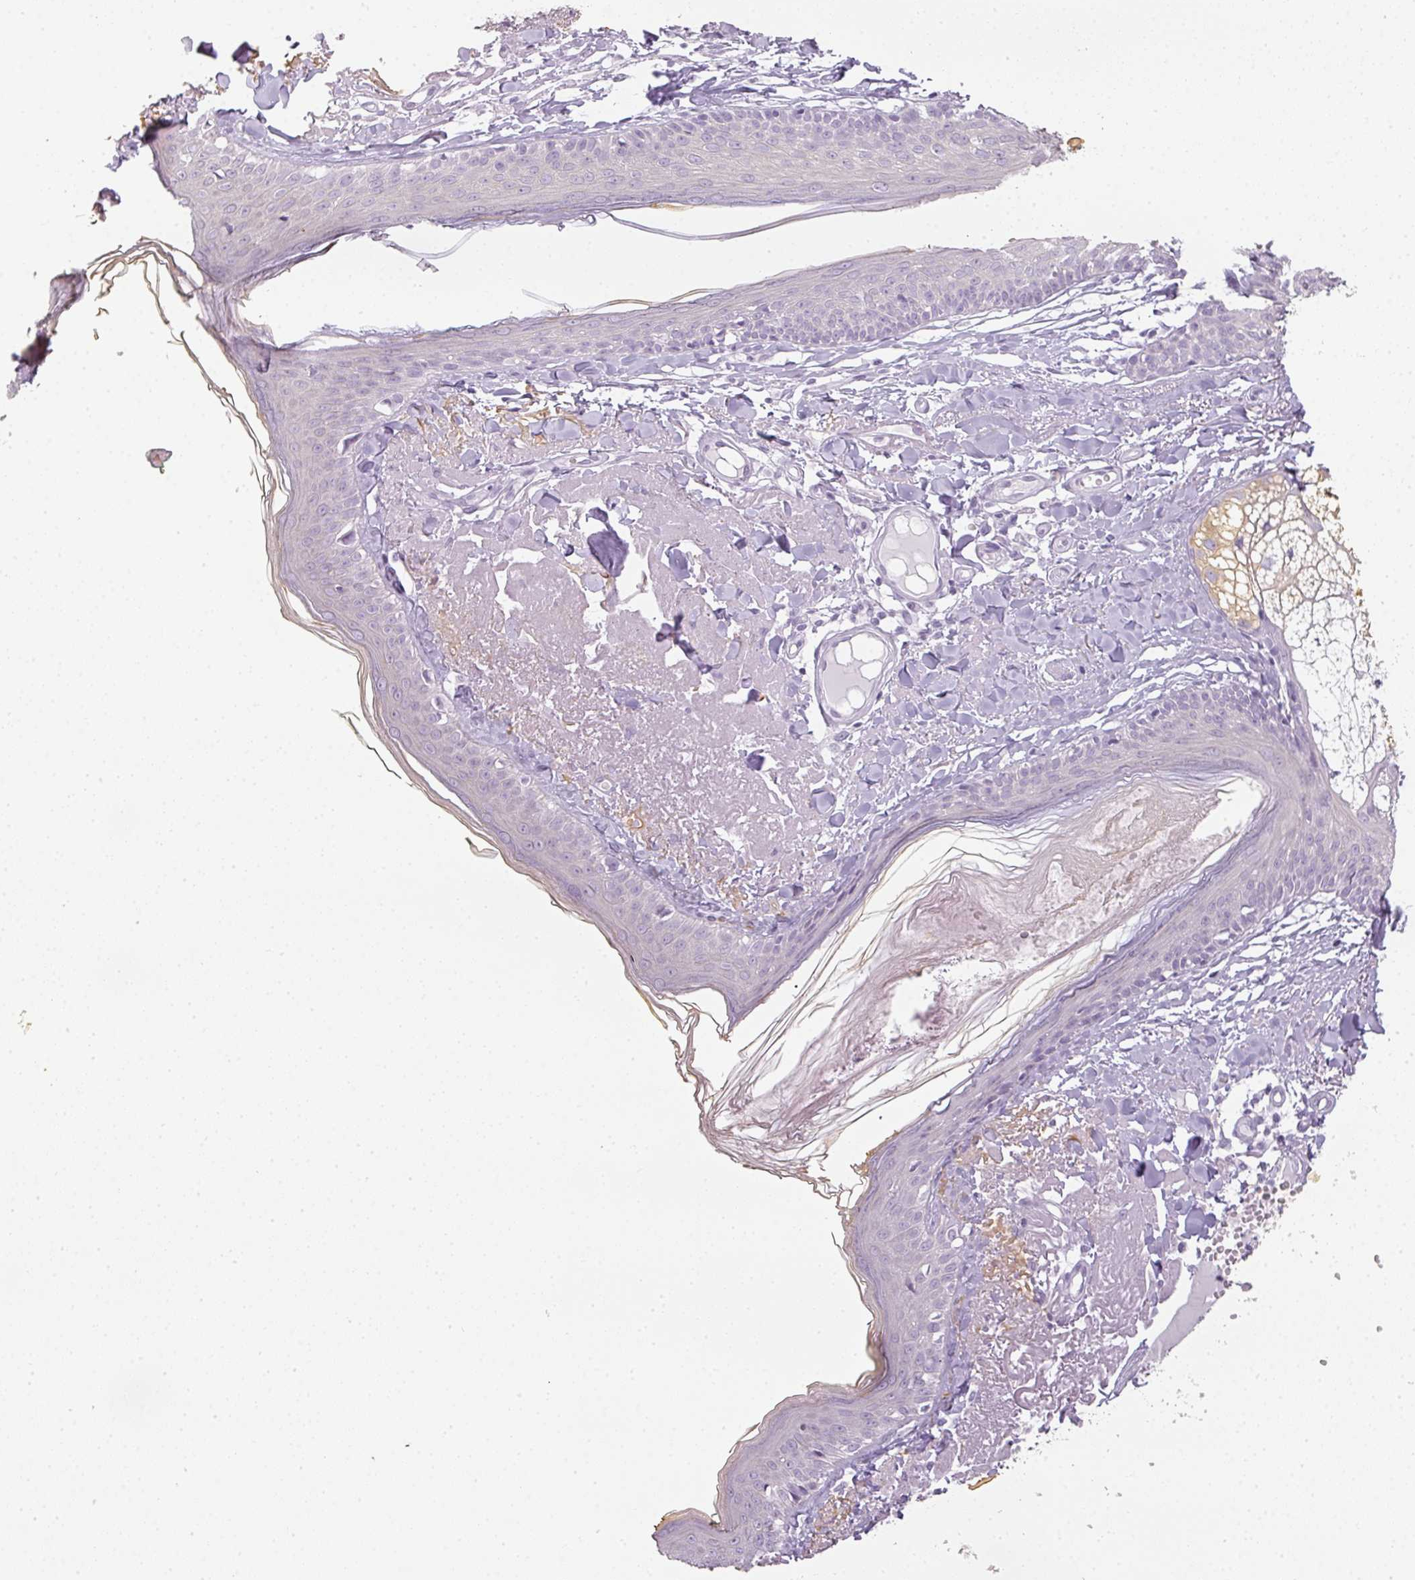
{"staining": {"intensity": "negative", "quantity": "none", "location": "none"}, "tissue": "skin", "cell_type": "Fibroblasts", "image_type": "normal", "snomed": [{"axis": "morphology", "description": "Normal tissue, NOS"}, {"axis": "morphology", "description": "Malignant melanoma, NOS"}, {"axis": "topography", "description": "Skin"}], "caption": "A high-resolution micrograph shows IHC staining of unremarkable skin, which demonstrates no significant expression in fibroblasts. (IHC, brightfield microscopy, high magnification).", "gene": "RBMY1A1", "patient": {"sex": "male", "age": 80}}